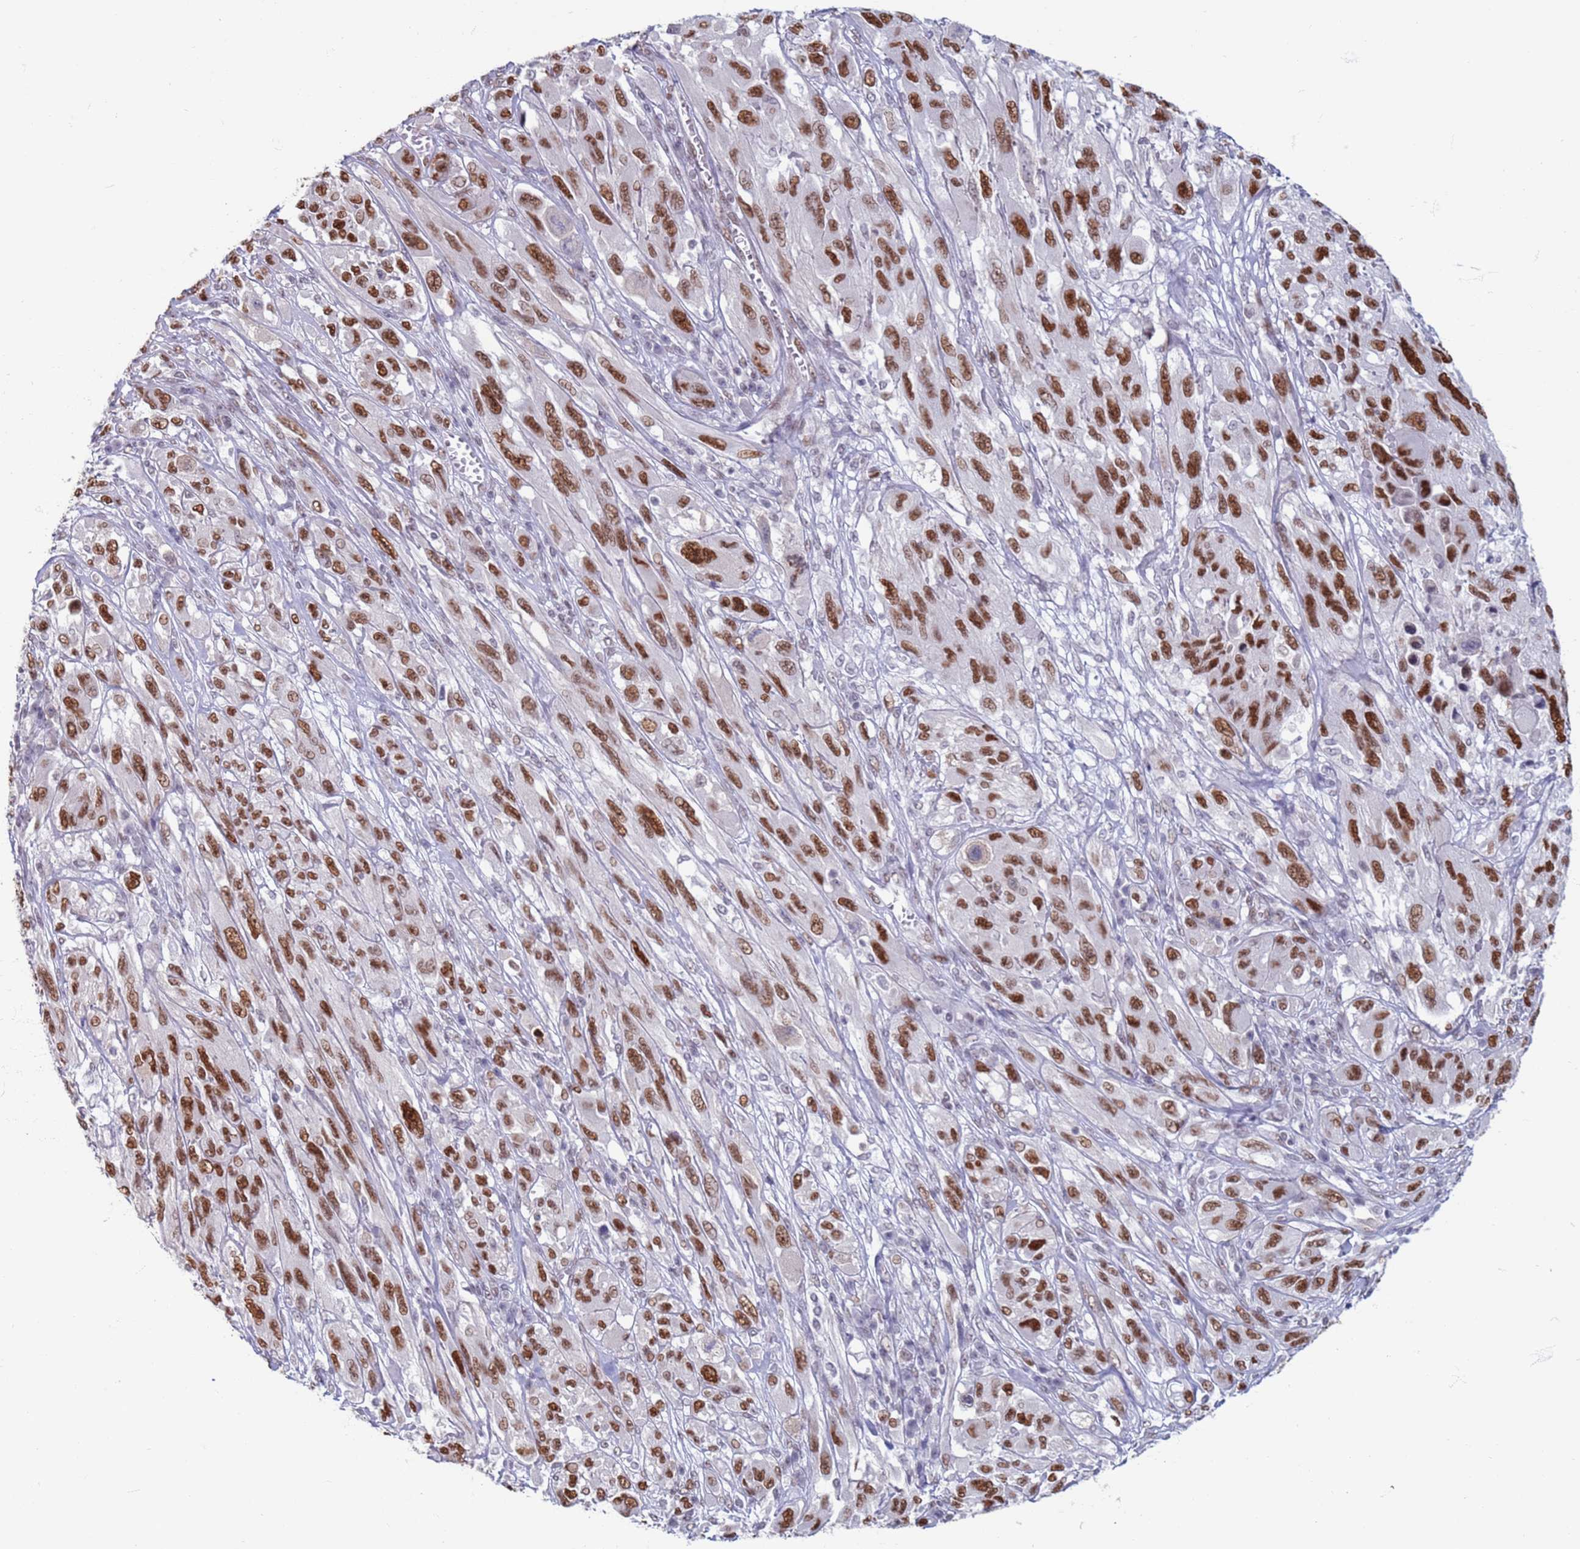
{"staining": {"intensity": "moderate", "quantity": ">75%", "location": "nuclear"}, "tissue": "melanoma", "cell_type": "Tumor cells", "image_type": "cancer", "snomed": [{"axis": "morphology", "description": "Malignant melanoma, NOS"}, {"axis": "topography", "description": "Skin"}], "caption": "Moderate nuclear expression for a protein is appreciated in approximately >75% of tumor cells of malignant melanoma using immunohistochemistry.", "gene": "SAE1", "patient": {"sex": "female", "age": 91}}